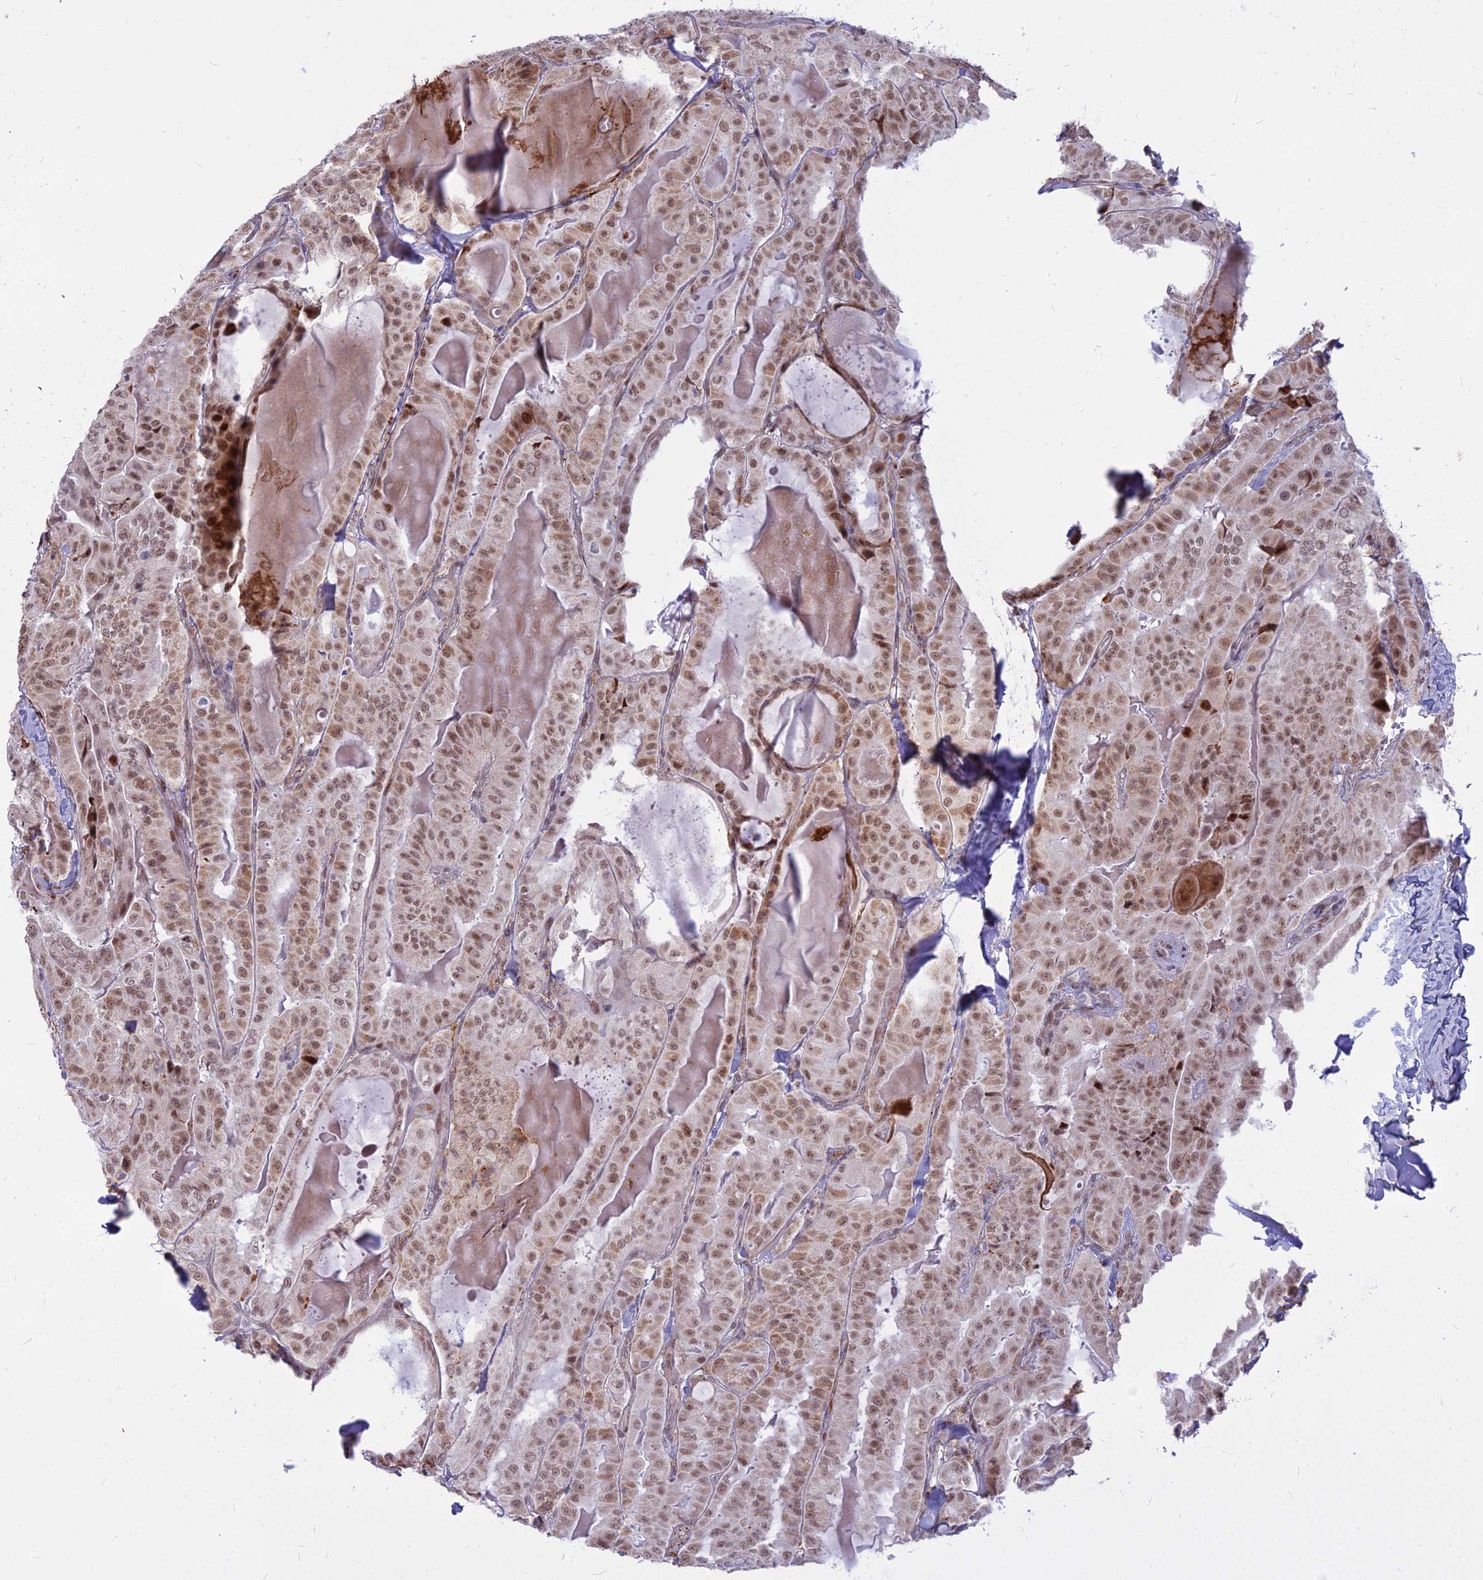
{"staining": {"intensity": "moderate", "quantity": ">75%", "location": "nuclear"}, "tissue": "thyroid cancer", "cell_type": "Tumor cells", "image_type": "cancer", "snomed": [{"axis": "morphology", "description": "Papillary adenocarcinoma, NOS"}, {"axis": "topography", "description": "Thyroid gland"}], "caption": "Moderate nuclear protein positivity is identified in about >75% of tumor cells in thyroid papillary adenocarcinoma.", "gene": "ALG10", "patient": {"sex": "female", "age": 68}}